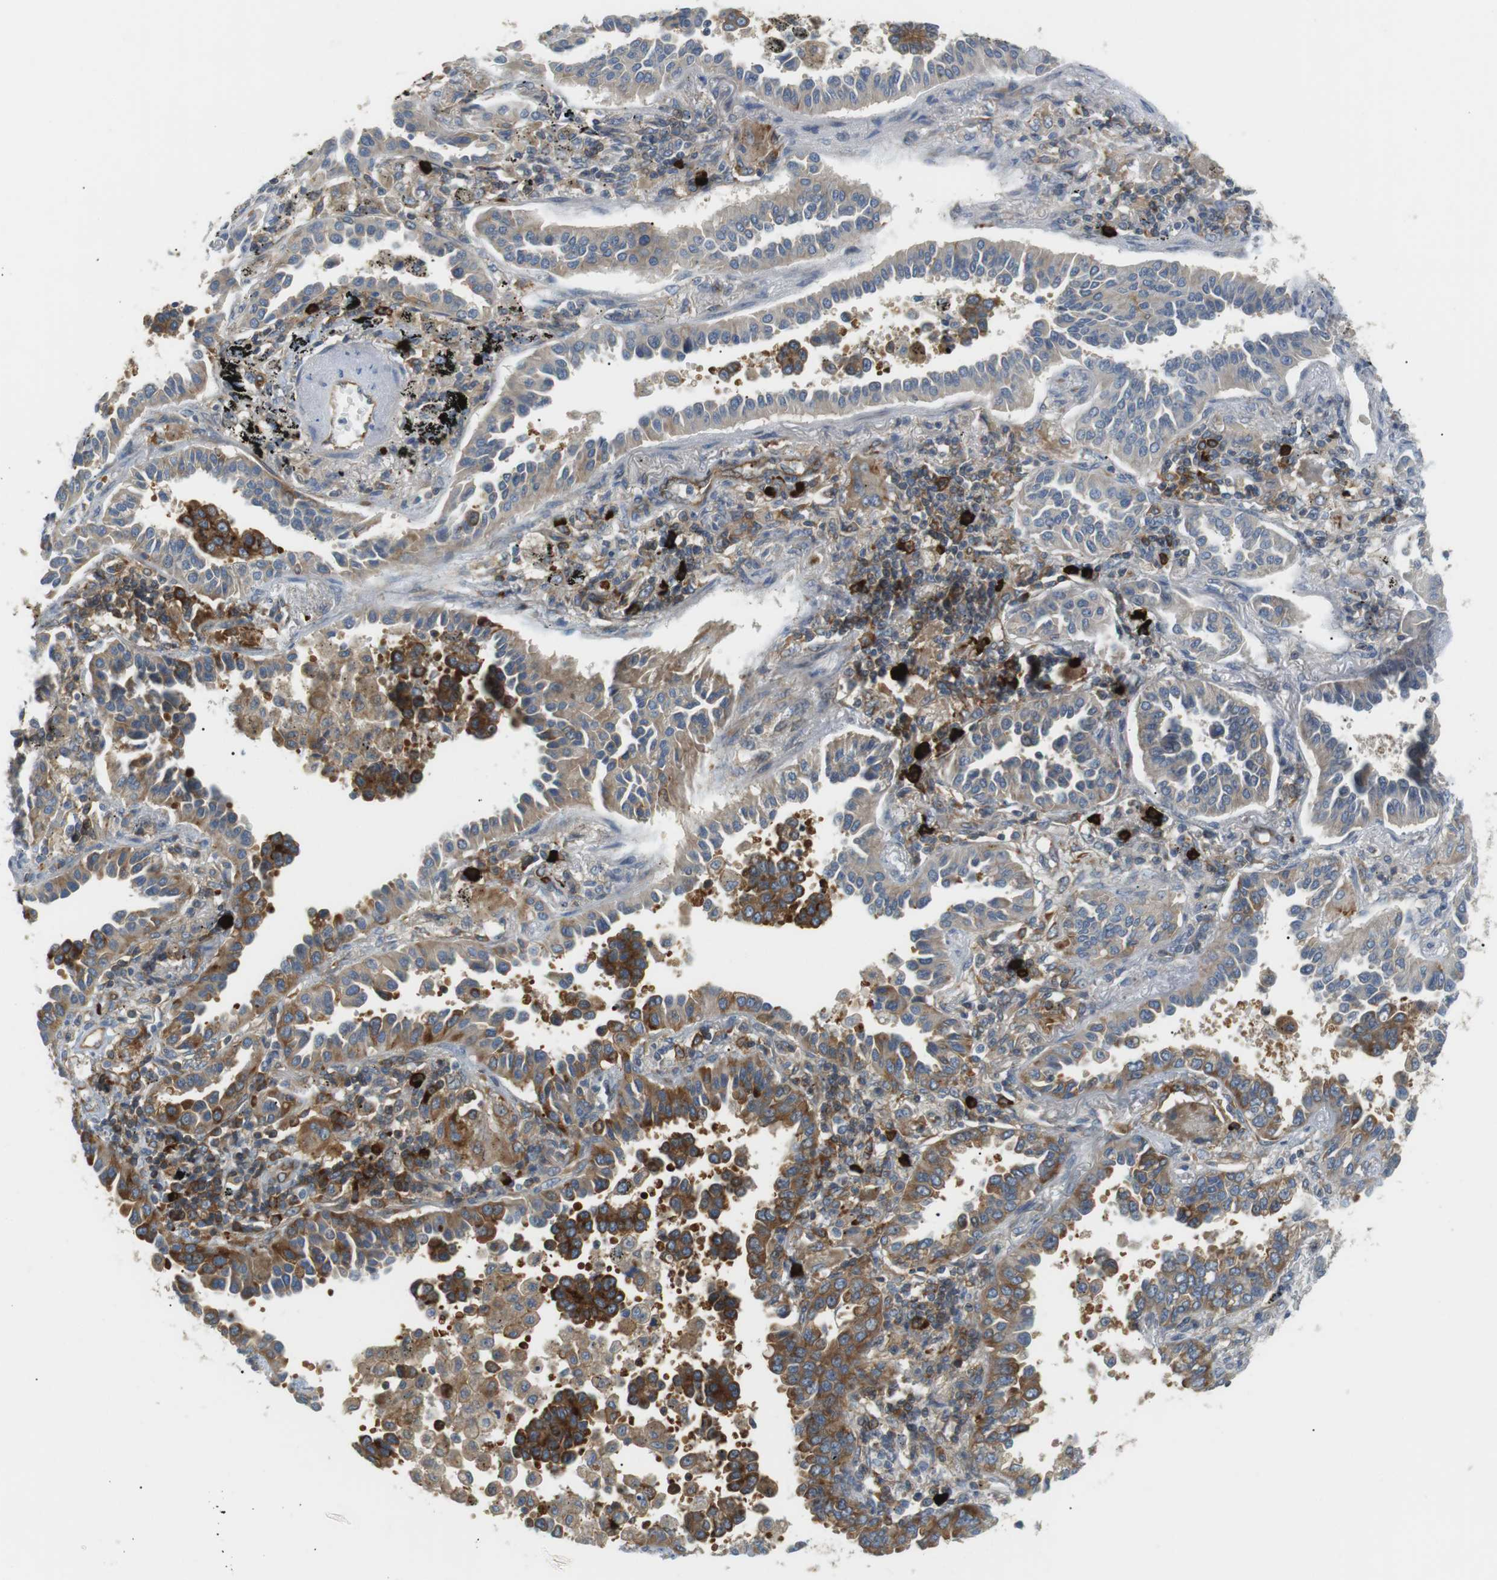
{"staining": {"intensity": "moderate", "quantity": "25%-75%", "location": "cytoplasmic/membranous"}, "tissue": "lung cancer", "cell_type": "Tumor cells", "image_type": "cancer", "snomed": [{"axis": "morphology", "description": "Normal tissue, NOS"}, {"axis": "morphology", "description": "Adenocarcinoma, NOS"}, {"axis": "topography", "description": "Lung"}], "caption": "Tumor cells show medium levels of moderate cytoplasmic/membranous positivity in approximately 25%-75% of cells in human lung cancer (adenocarcinoma). The staining was performed using DAB to visualize the protein expression in brown, while the nuclei were stained in blue with hematoxylin (Magnification: 20x).", "gene": "TMEM200A", "patient": {"sex": "male", "age": 59}}